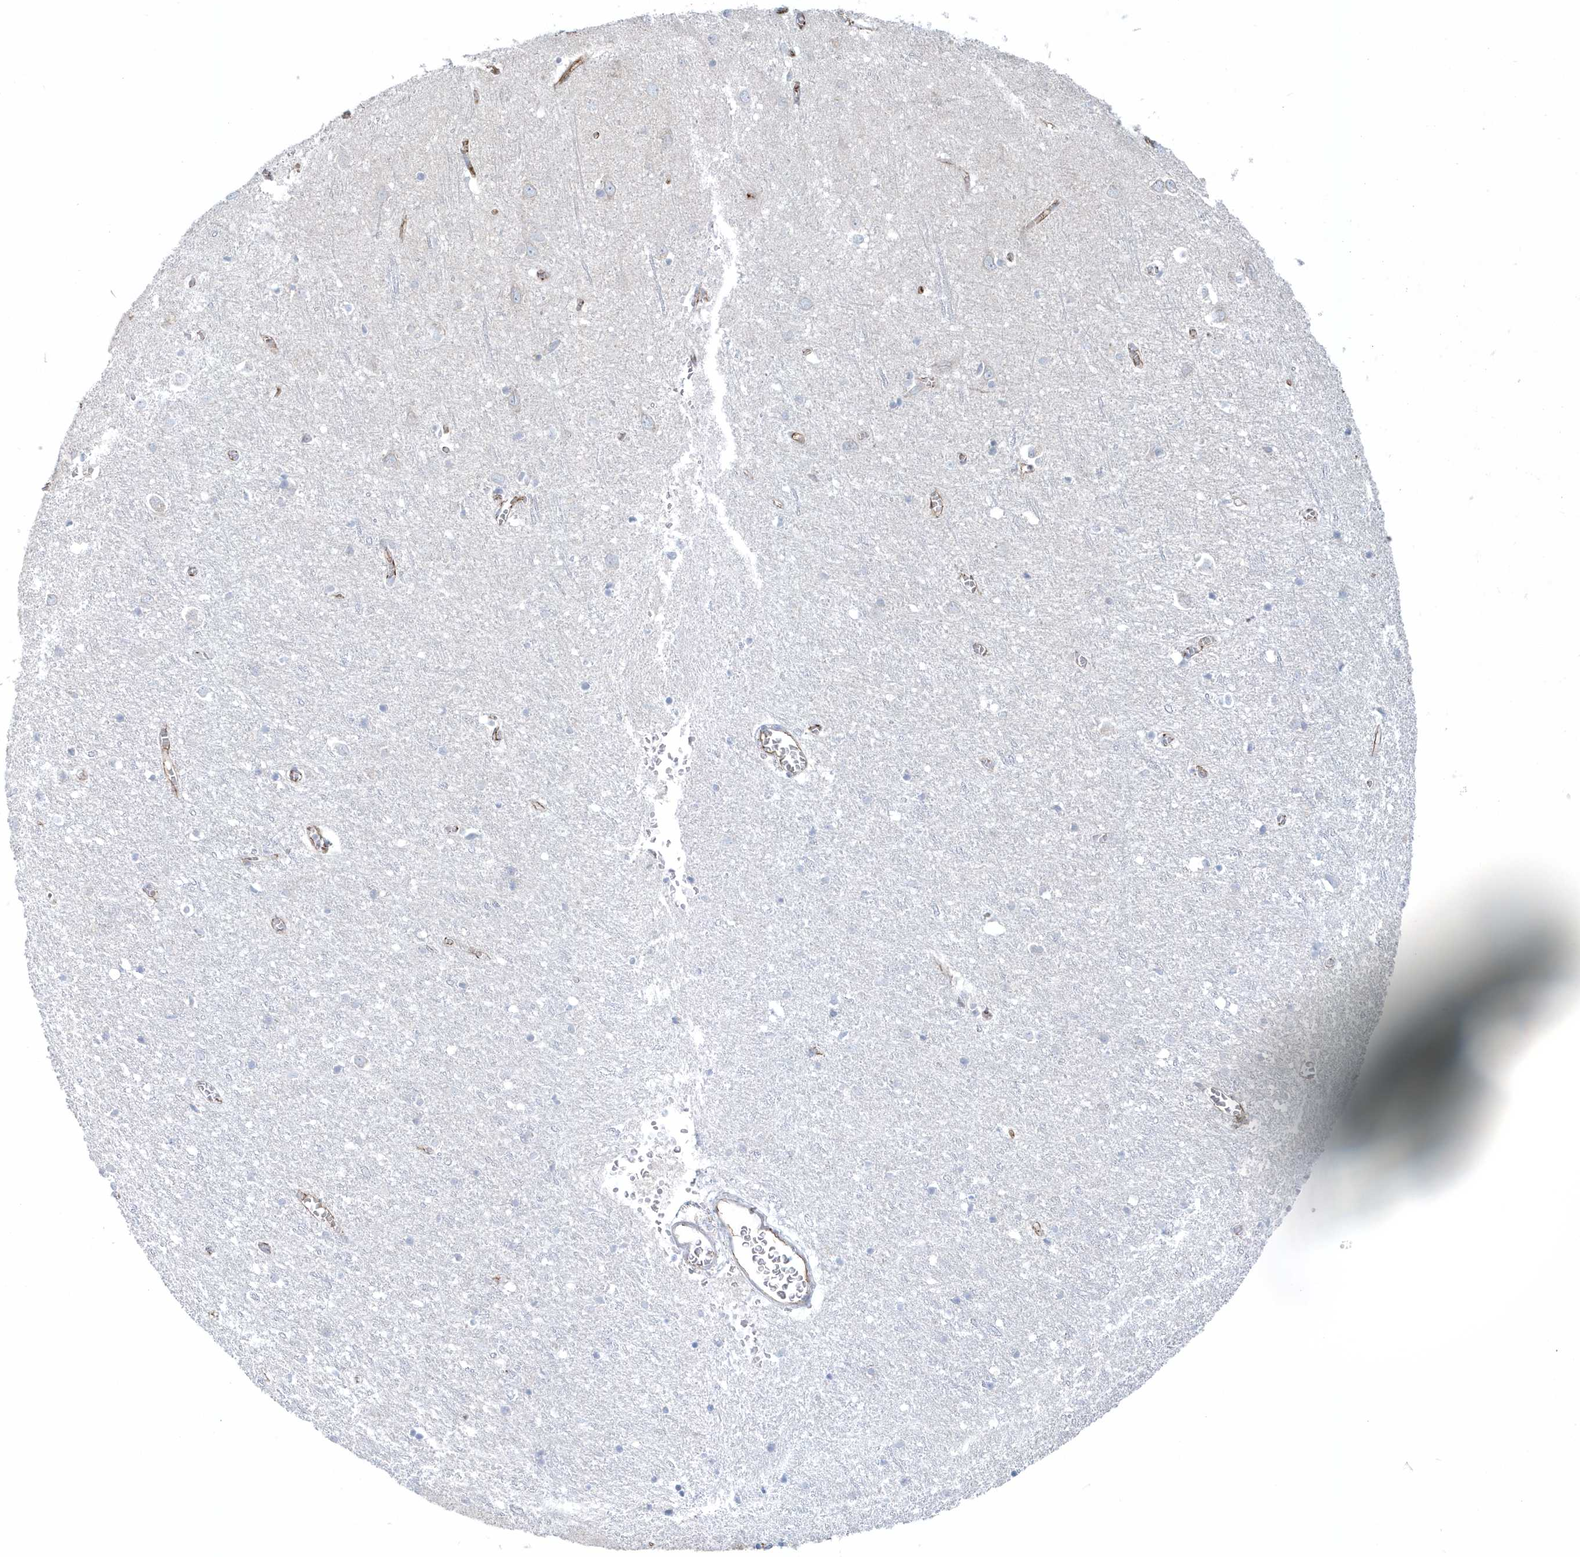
{"staining": {"intensity": "moderate", "quantity": ">75%", "location": "cytoplasmic/membranous"}, "tissue": "cerebral cortex", "cell_type": "Endothelial cells", "image_type": "normal", "snomed": [{"axis": "morphology", "description": "Normal tissue, NOS"}, {"axis": "topography", "description": "Cerebral cortex"}], "caption": "Immunohistochemical staining of unremarkable cerebral cortex reveals >75% levels of moderate cytoplasmic/membranous protein expression in approximately >75% of endothelial cells. (IHC, brightfield microscopy, high magnification).", "gene": "GPR152", "patient": {"sex": "female", "age": 64}}